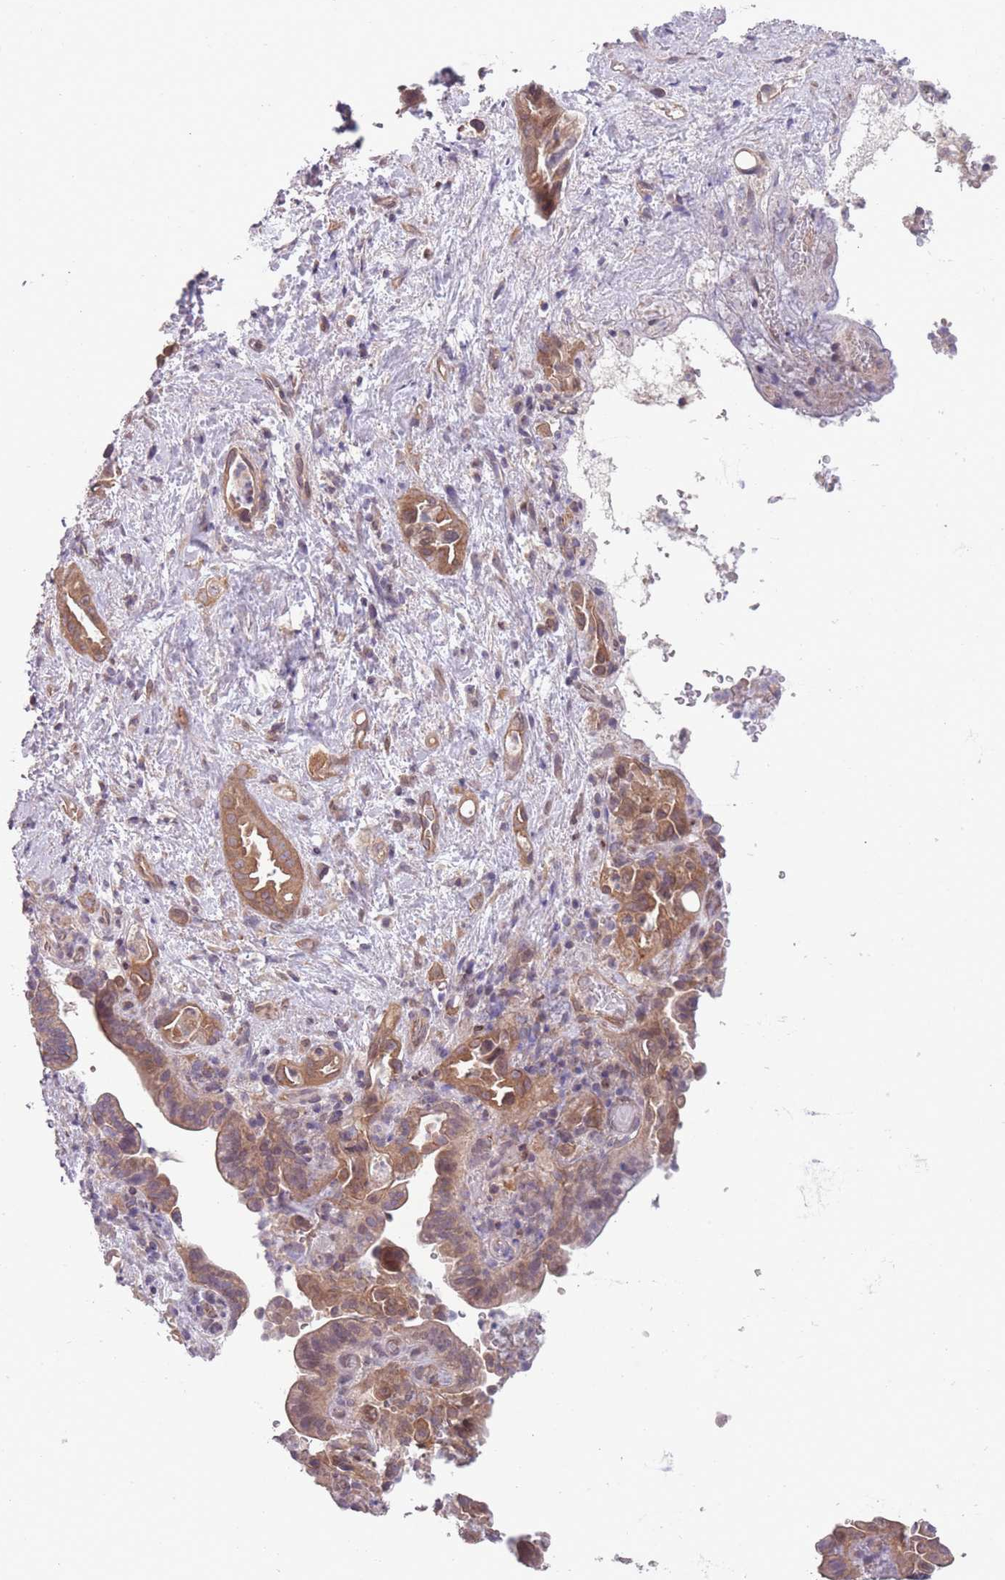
{"staining": {"intensity": "moderate", "quantity": ">75%", "location": "cytoplasmic/membranous"}, "tissue": "liver cancer", "cell_type": "Tumor cells", "image_type": "cancer", "snomed": [{"axis": "morphology", "description": "Cholangiocarcinoma"}, {"axis": "topography", "description": "Liver"}], "caption": "Liver cancer stained with a brown dye shows moderate cytoplasmic/membranous positive positivity in approximately >75% of tumor cells.", "gene": "VRK2", "patient": {"sex": "female", "age": 68}}